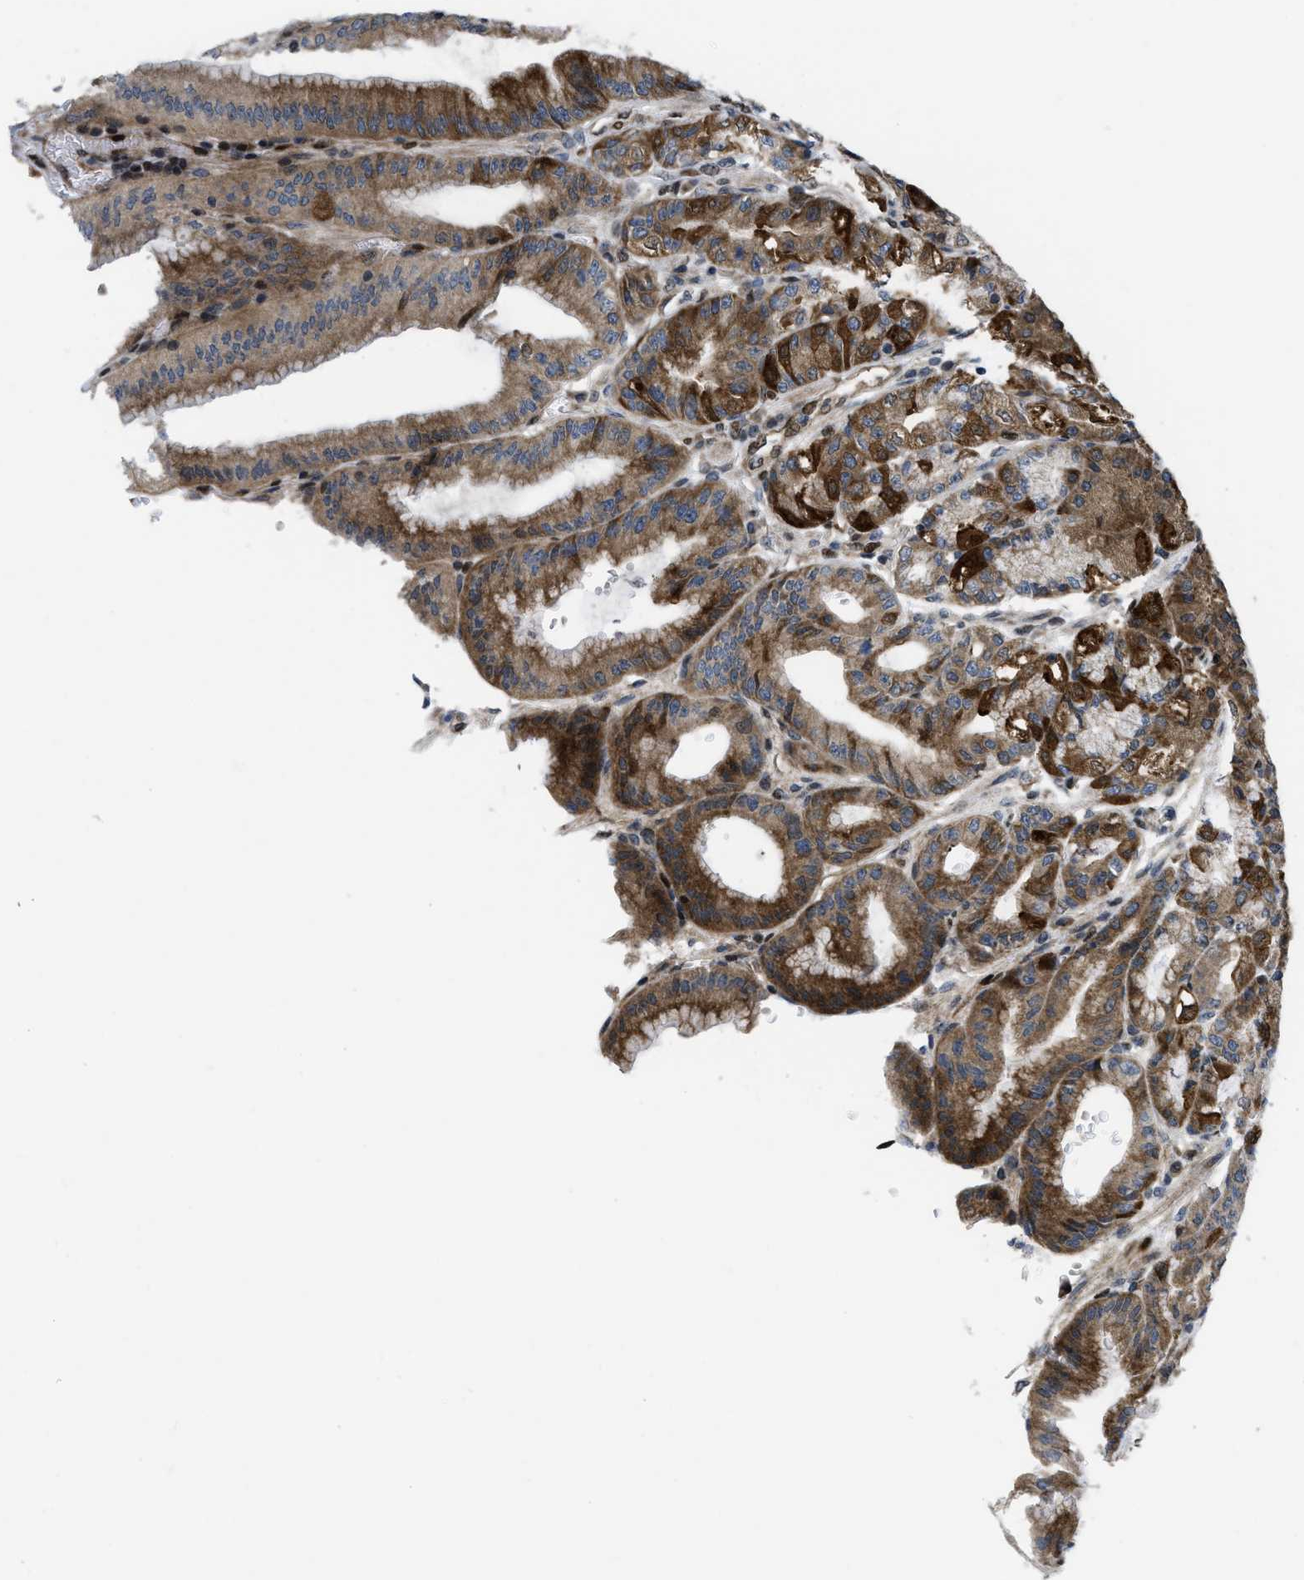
{"staining": {"intensity": "strong", "quantity": ">75%", "location": "cytoplasmic/membranous,nuclear"}, "tissue": "stomach", "cell_type": "Glandular cells", "image_type": "normal", "snomed": [{"axis": "morphology", "description": "Normal tissue, NOS"}, {"axis": "topography", "description": "Stomach, lower"}], "caption": "Stomach stained with immunohistochemistry (IHC) reveals strong cytoplasmic/membranous,nuclear positivity in about >75% of glandular cells. (DAB = brown stain, brightfield microscopy at high magnification).", "gene": "PPP2CB", "patient": {"sex": "male", "age": 71}}